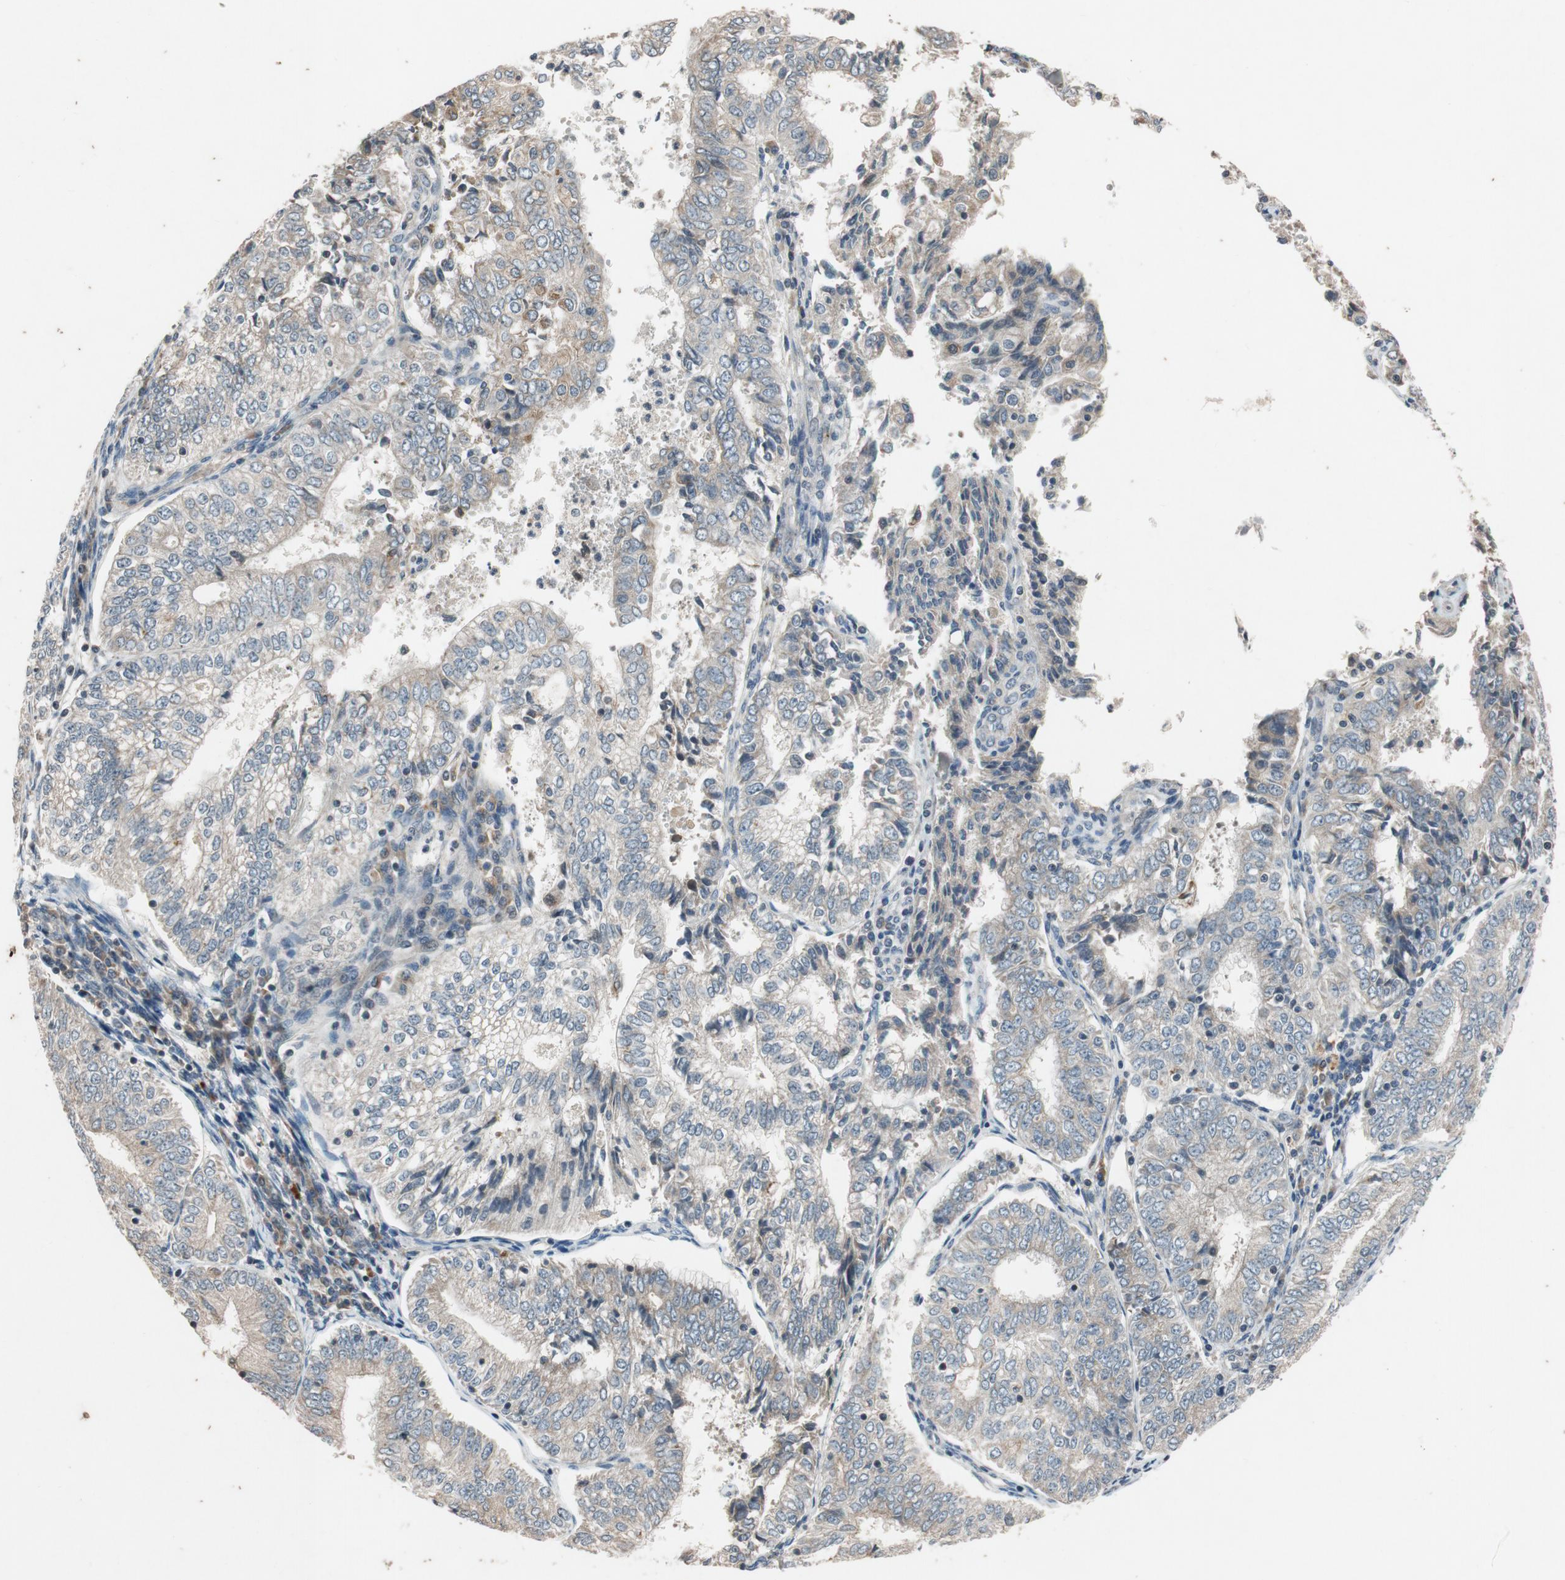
{"staining": {"intensity": "weak", "quantity": ">75%", "location": "cytoplasmic/membranous"}, "tissue": "endometrial cancer", "cell_type": "Tumor cells", "image_type": "cancer", "snomed": [{"axis": "morphology", "description": "Adenocarcinoma, NOS"}, {"axis": "topography", "description": "Endometrium"}], "caption": "Endometrial cancer tissue shows weak cytoplasmic/membranous staining in approximately >75% of tumor cells, visualized by immunohistochemistry.", "gene": "ATP2C1", "patient": {"sex": "female", "age": 69}}